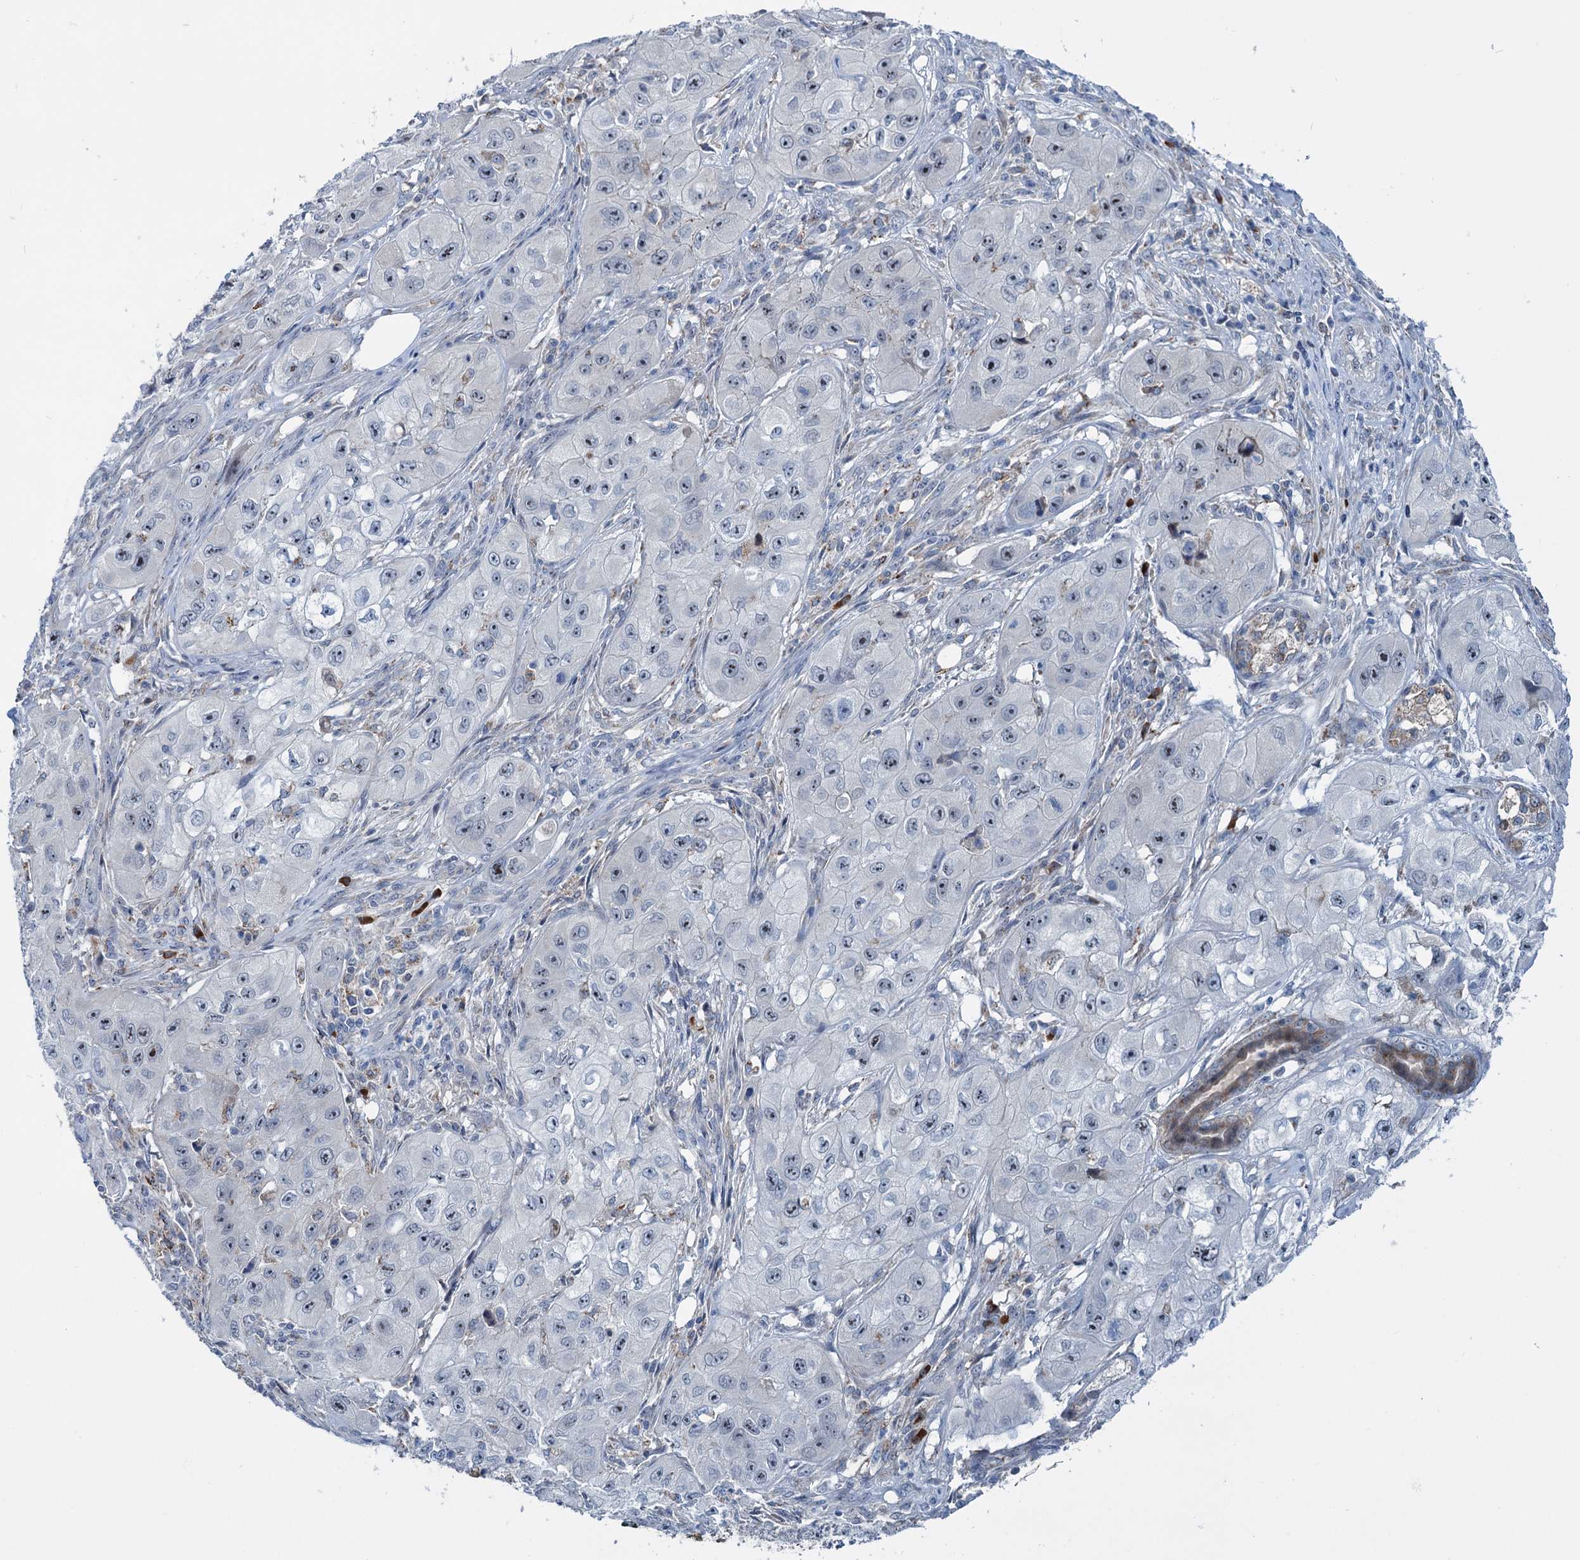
{"staining": {"intensity": "negative", "quantity": "none", "location": "none"}, "tissue": "skin cancer", "cell_type": "Tumor cells", "image_type": "cancer", "snomed": [{"axis": "morphology", "description": "Squamous cell carcinoma, NOS"}, {"axis": "topography", "description": "Skin"}, {"axis": "topography", "description": "Subcutis"}], "caption": "A micrograph of human skin cancer (squamous cell carcinoma) is negative for staining in tumor cells.", "gene": "LPIN1", "patient": {"sex": "male", "age": 73}}